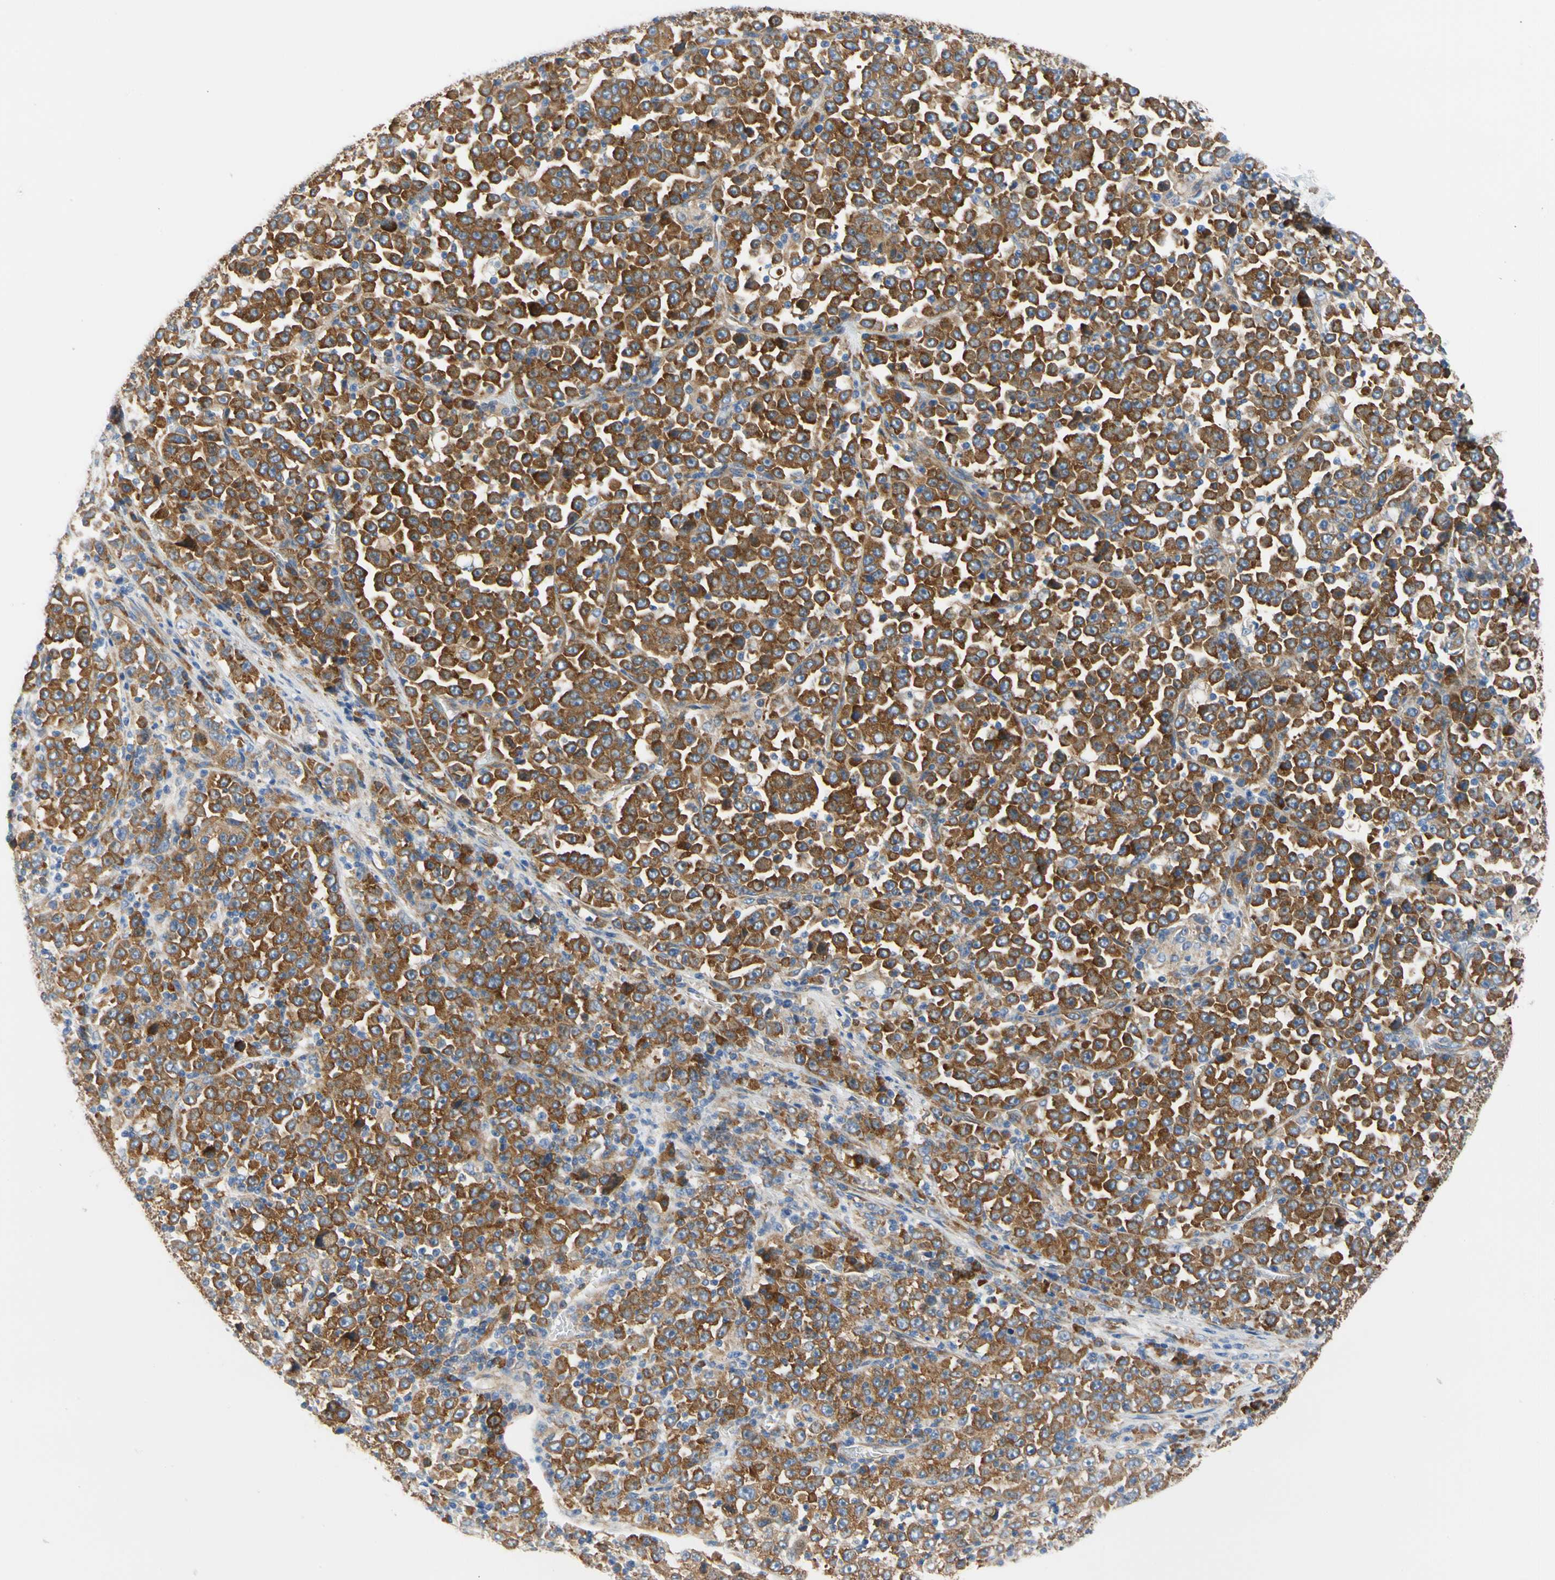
{"staining": {"intensity": "strong", "quantity": ">75%", "location": "cytoplasmic/membranous"}, "tissue": "stomach cancer", "cell_type": "Tumor cells", "image_type": "cancer", "snomed": [{"axis": "morphology", "description": "Normal tissue, NOS"}, {"axis": "morphology", "description": "Adenocarcinoma, NOS"}, {"axis": "topography", "description": "Stomach, upper"}, {"axis": "topography", "description": "Stomach"}], "caption": "Adenocarcinoma (stomach) stained for a protein shows strong cytoplasmic/membranous positivity in tumor cells. The staining was performed using DAB (3,3'-diaminobenzidine) to visualize the protein expression in brown, while the nuclei were stained in blue with hematoxylin (Magnification: 20x).", "gene": "GPHN", "patient": {"sex": "male", "age": 59}}